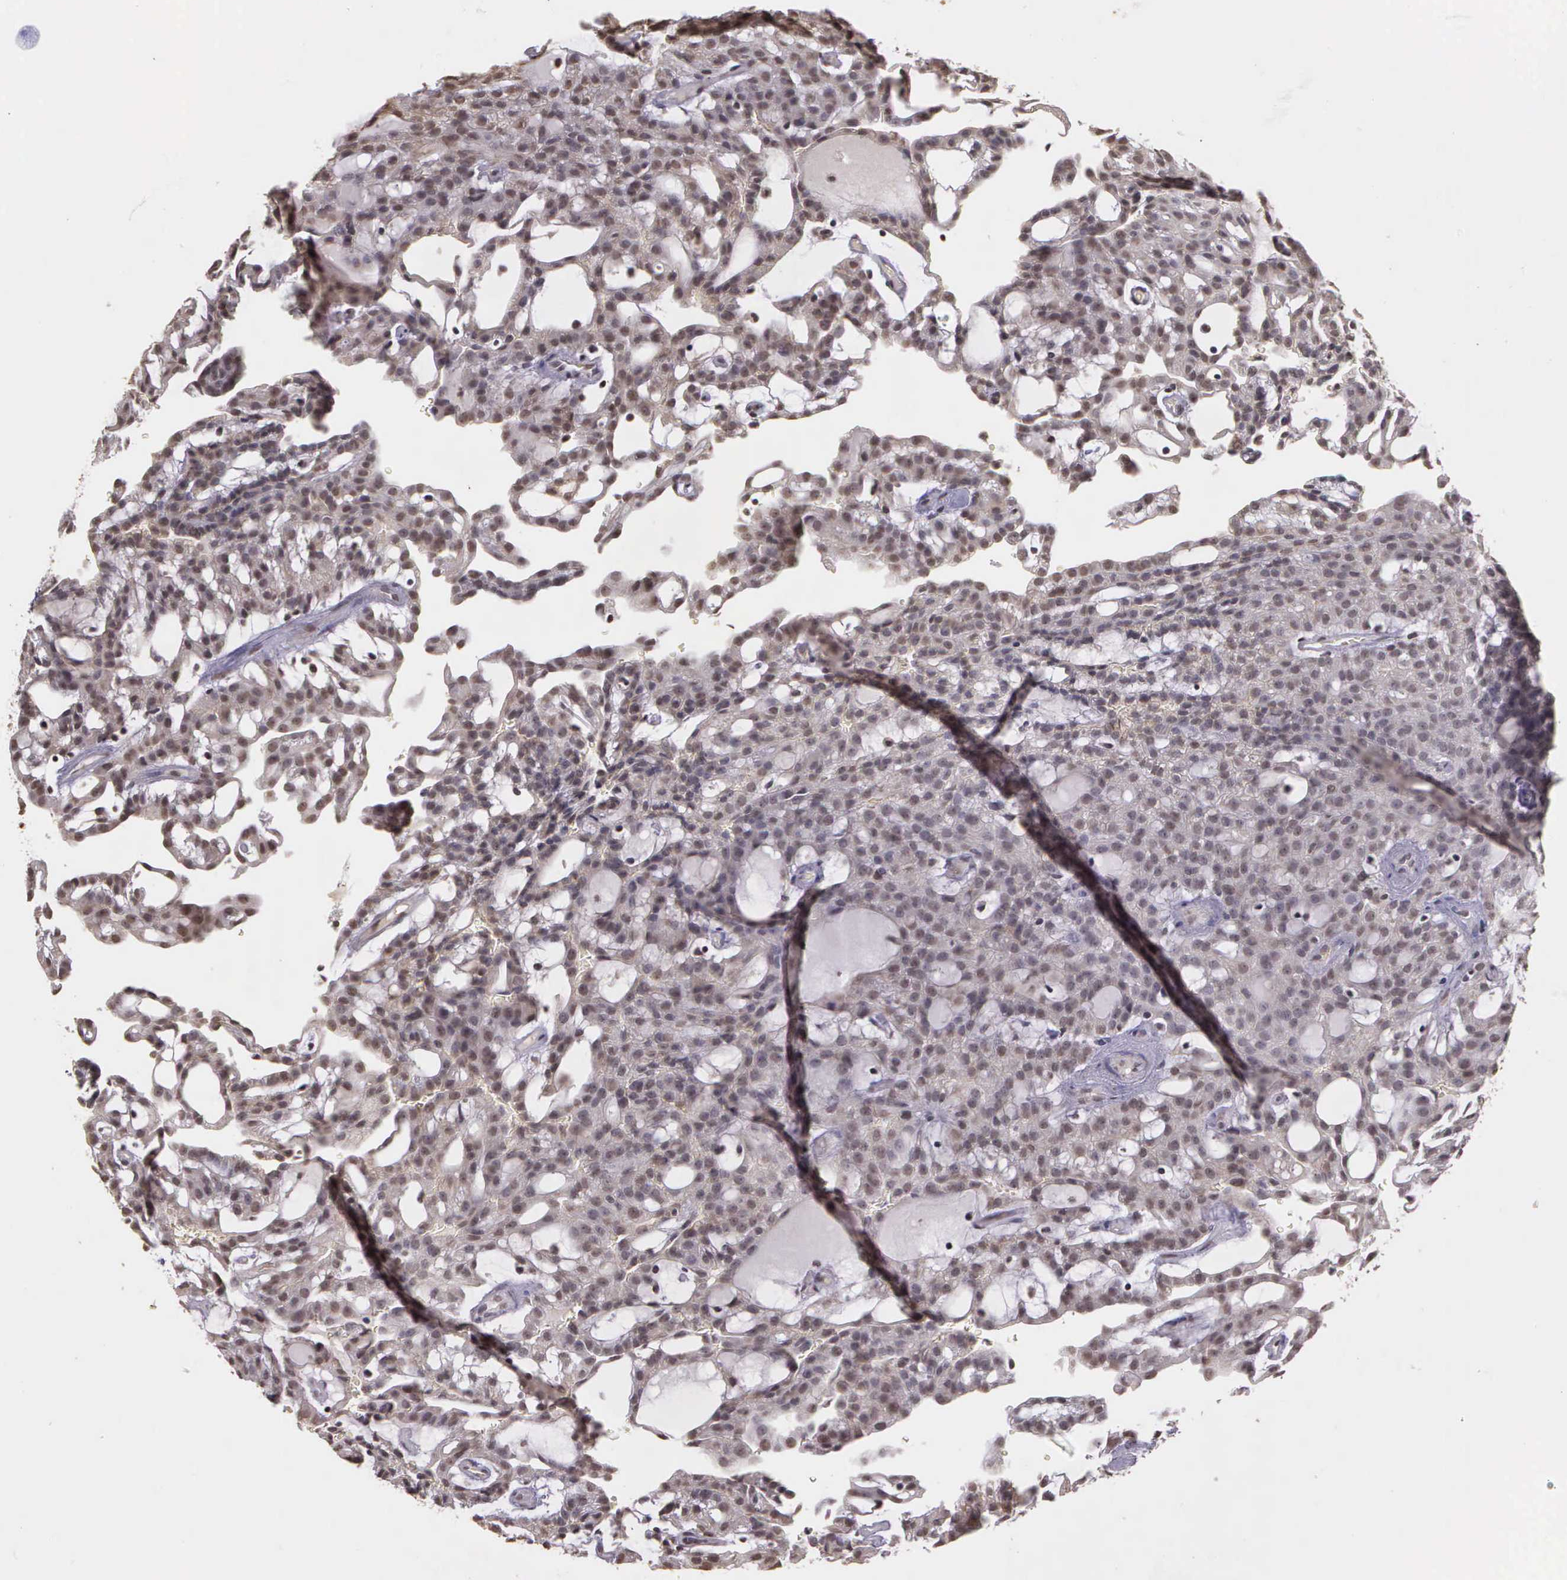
{"staining": {"intensity": "weak", "quantity": ">75%", "location": "nuclear"}, "tissue": "renal cancer", "cell_type": "Tumor cells", "image_type": "cancer", "snomed": [{"axis": "morphology", "description": "Adenocarcinoma, NOS"}, {"axis": "topography", "description": "Kidney"}], "caption": "Approximately >75% of tumor cells in human renal adenocarcinoma reveal weak nuclear protein staining as visualized by brown immunohistochemical staining.", "gene": "ARMCX5", "patient": {"sex": "male", "age": 63}}